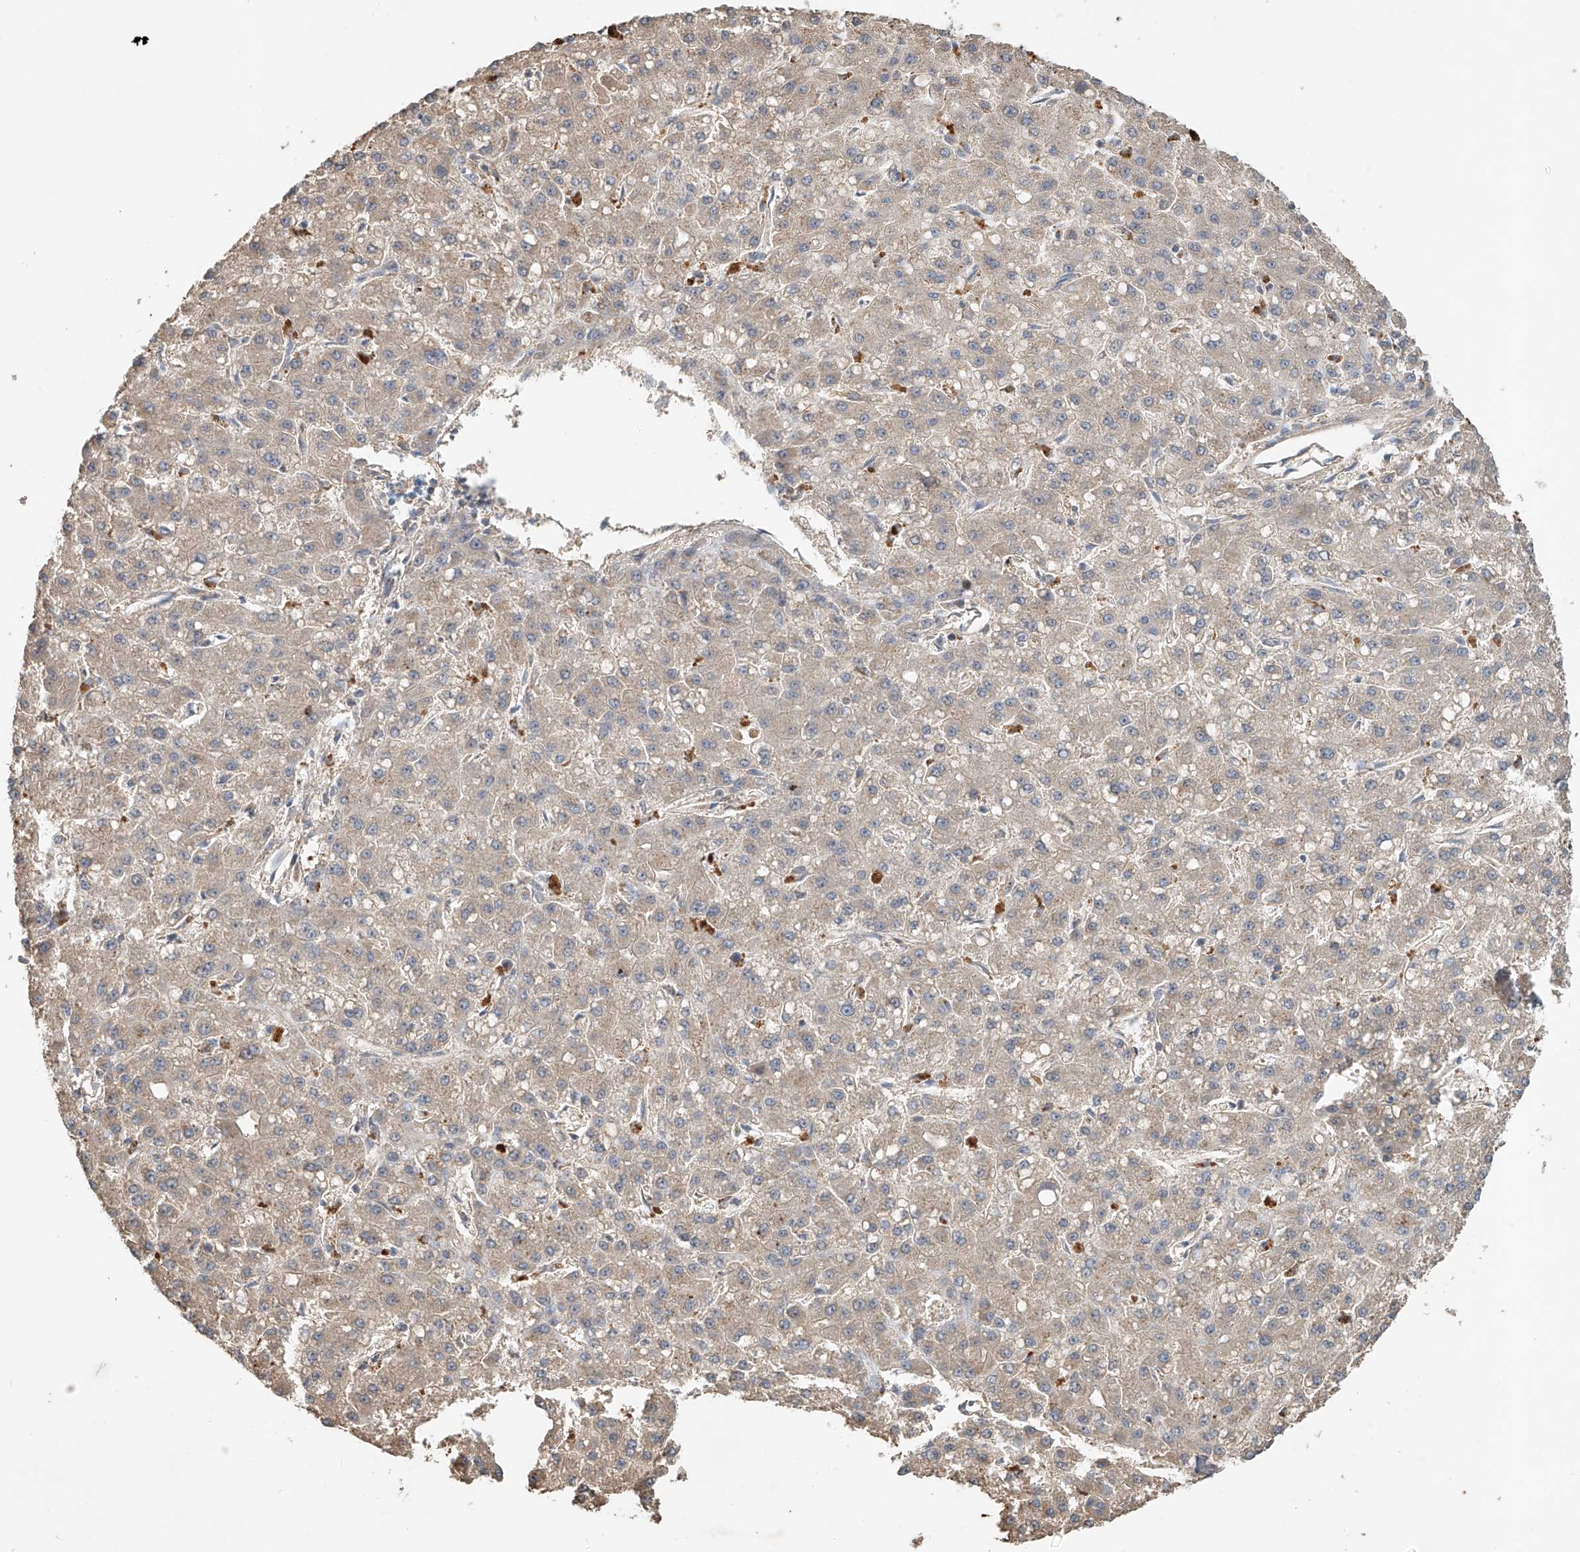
{"staining": {"intensity": "weak", "quantity": ">75%", "location": "cytoplasmic/membranous"}, "tissue": "liver cancer", "cell_type": "Tumor cells", "image_type": "cancer", "snomed": [{"axis": "morphology", "description": "Carcinoma, Hepatocellular, NOS"}, {"axis": "topography", "description": "Liver"}], "caption": "Liver cancer (hepatocellular carcinoma) tissue displays weak cytoplasmic/membranous positivity in about >75% of tumor cells The staining was performed using DAB, with brown indicating positive protein expression. Nuclei are stained blue with hematoxylin.", "gene": "GNB1L", "patient": {"sex": "male", "age": 67}}